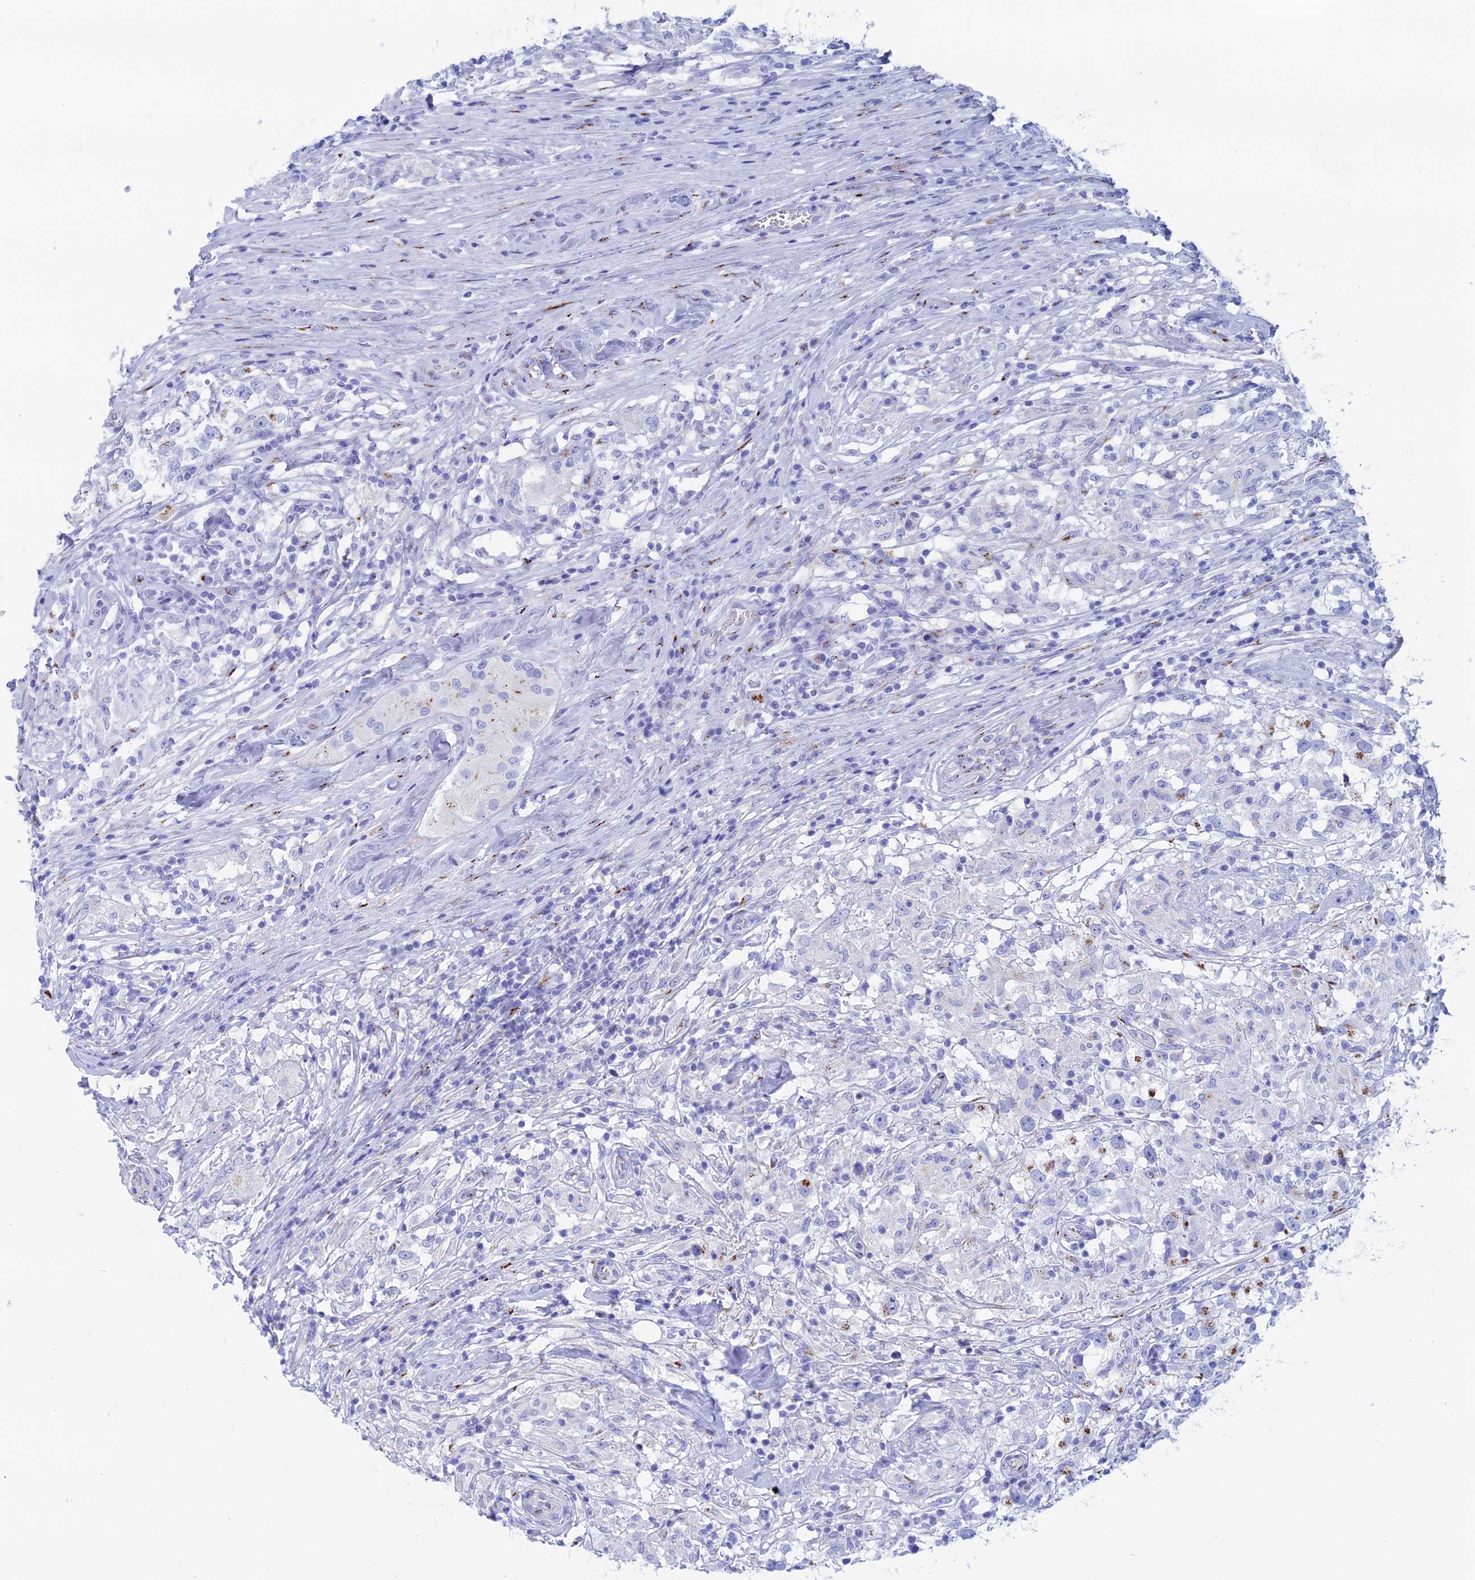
{"staining": {"intensity": "moderate", "quantity": "<25%", "location": "cytoplasmic/membranous"}, "tissue": "testis cancer", "cell_type": "Tumor cells", "image_type": "cancer", "snomed": [{"axis": "morphology", "description": "Seminoma, NOS"}, {"axis": "topography", "description": "Testis"}], "caption": "Testis seminoma stained for a protein (brown) displays moderate cytoplasmic/membranous positive expression in approximately <25% of tumor cells.", "gene": "ERICH4", "patient": {"sex": "male", "age": 46}}